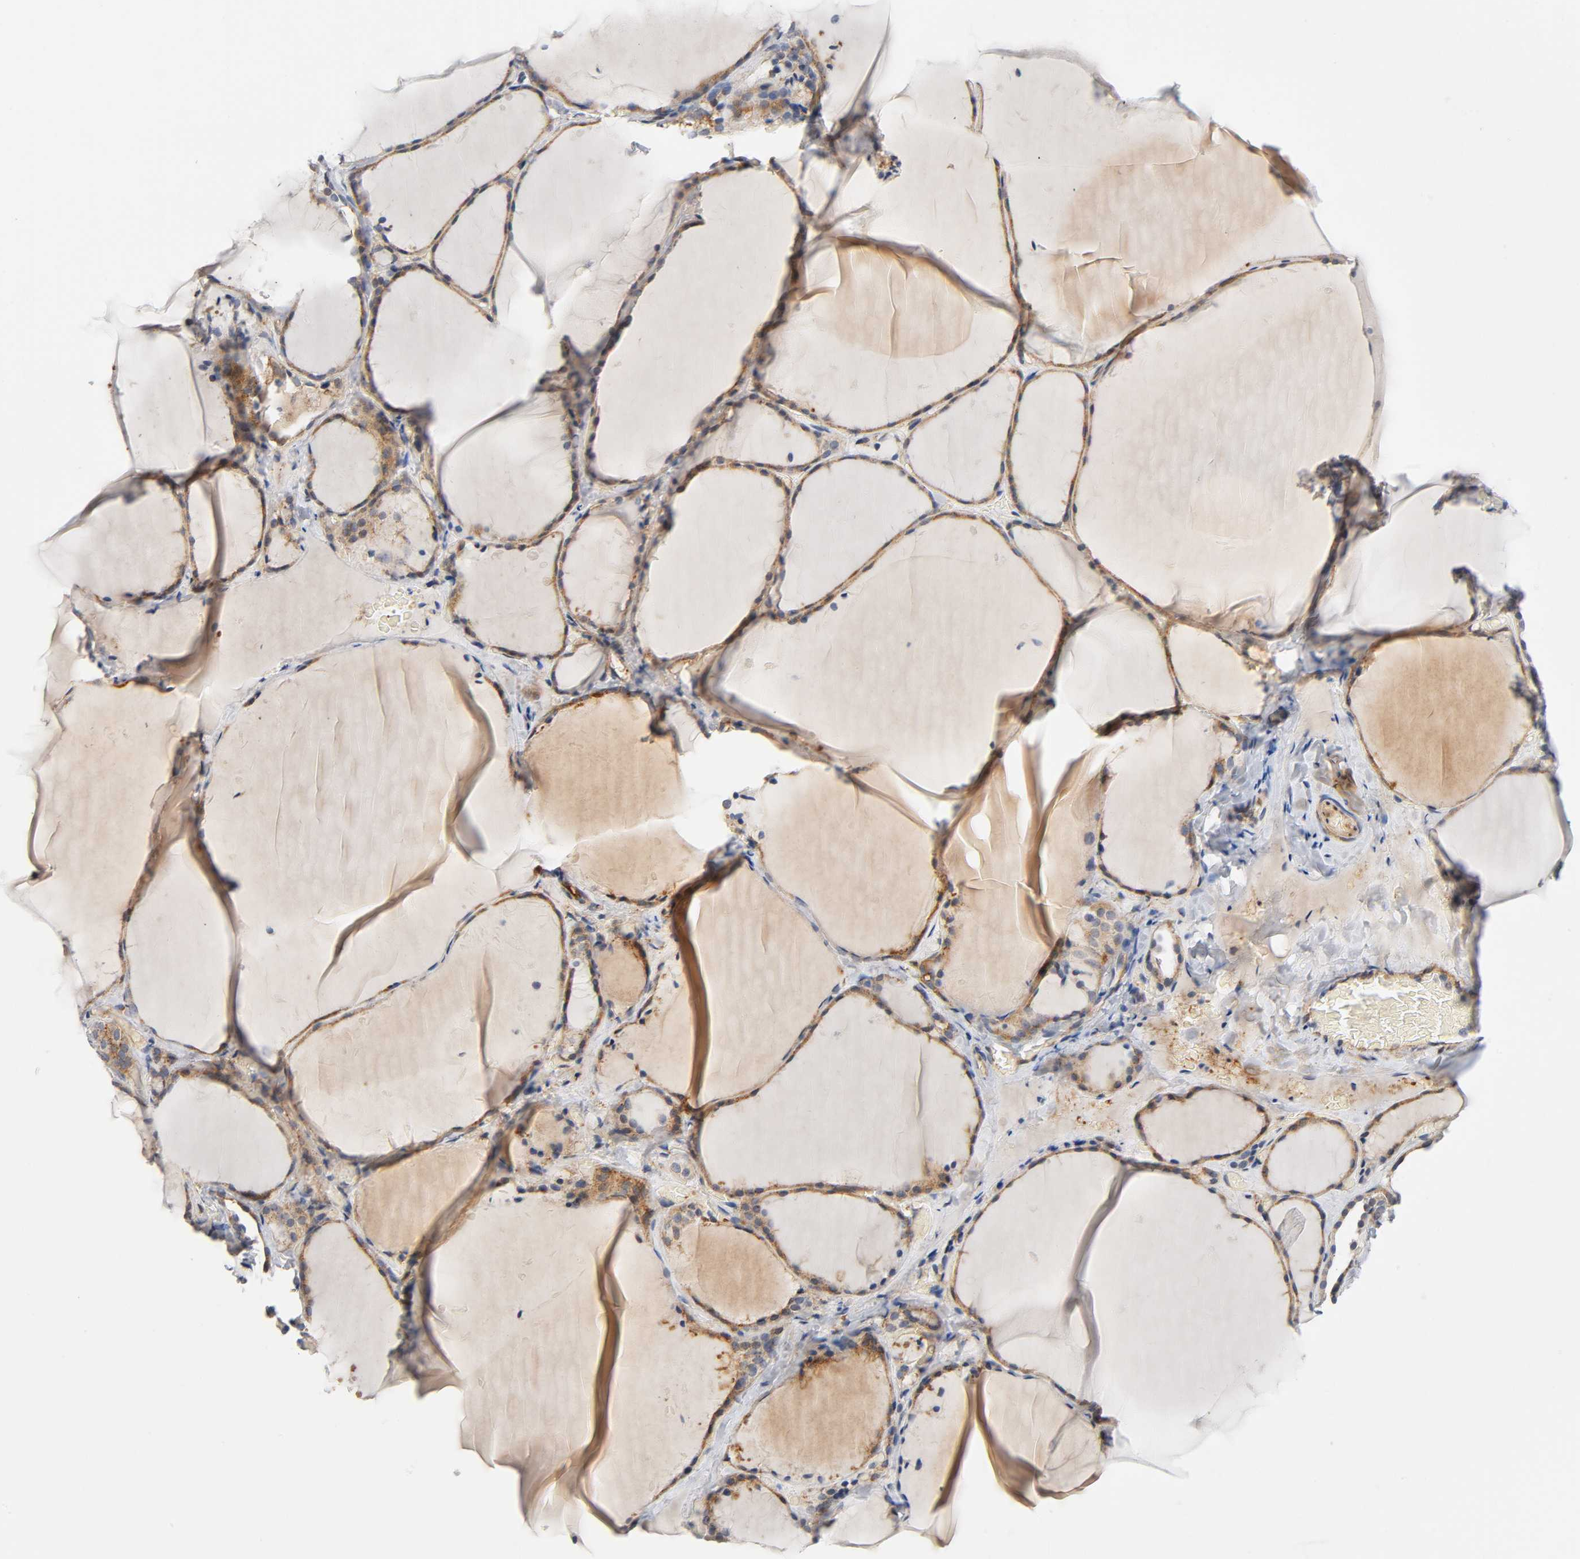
{"staining": {"intensity": "moderate", "quantity": ">75%", "location": "cytoplasmic/membranous"}, "tissue": "thyroid gland", "cell_type": "Glandular cells", "image_type": "normal", "snomed": [{"axis": "morphology", "description": "Normal tissue, NOS"}, {"axis": "topography", "description": "Thyroid gland"}], "caption": "Immunohistochemical staining of benign human thyroid gland displays medium levels of moderate cytoplasmic/membranous staining in about >75% of glandular cells. The staining was performed using DAB (3,3'-diaminobenzidine), with brown indicating positive protein expression. Nuclei are stained blue with hematoxylin.", "gene": "CD2AP", "patient": {"sex": "female", "age": 22}}